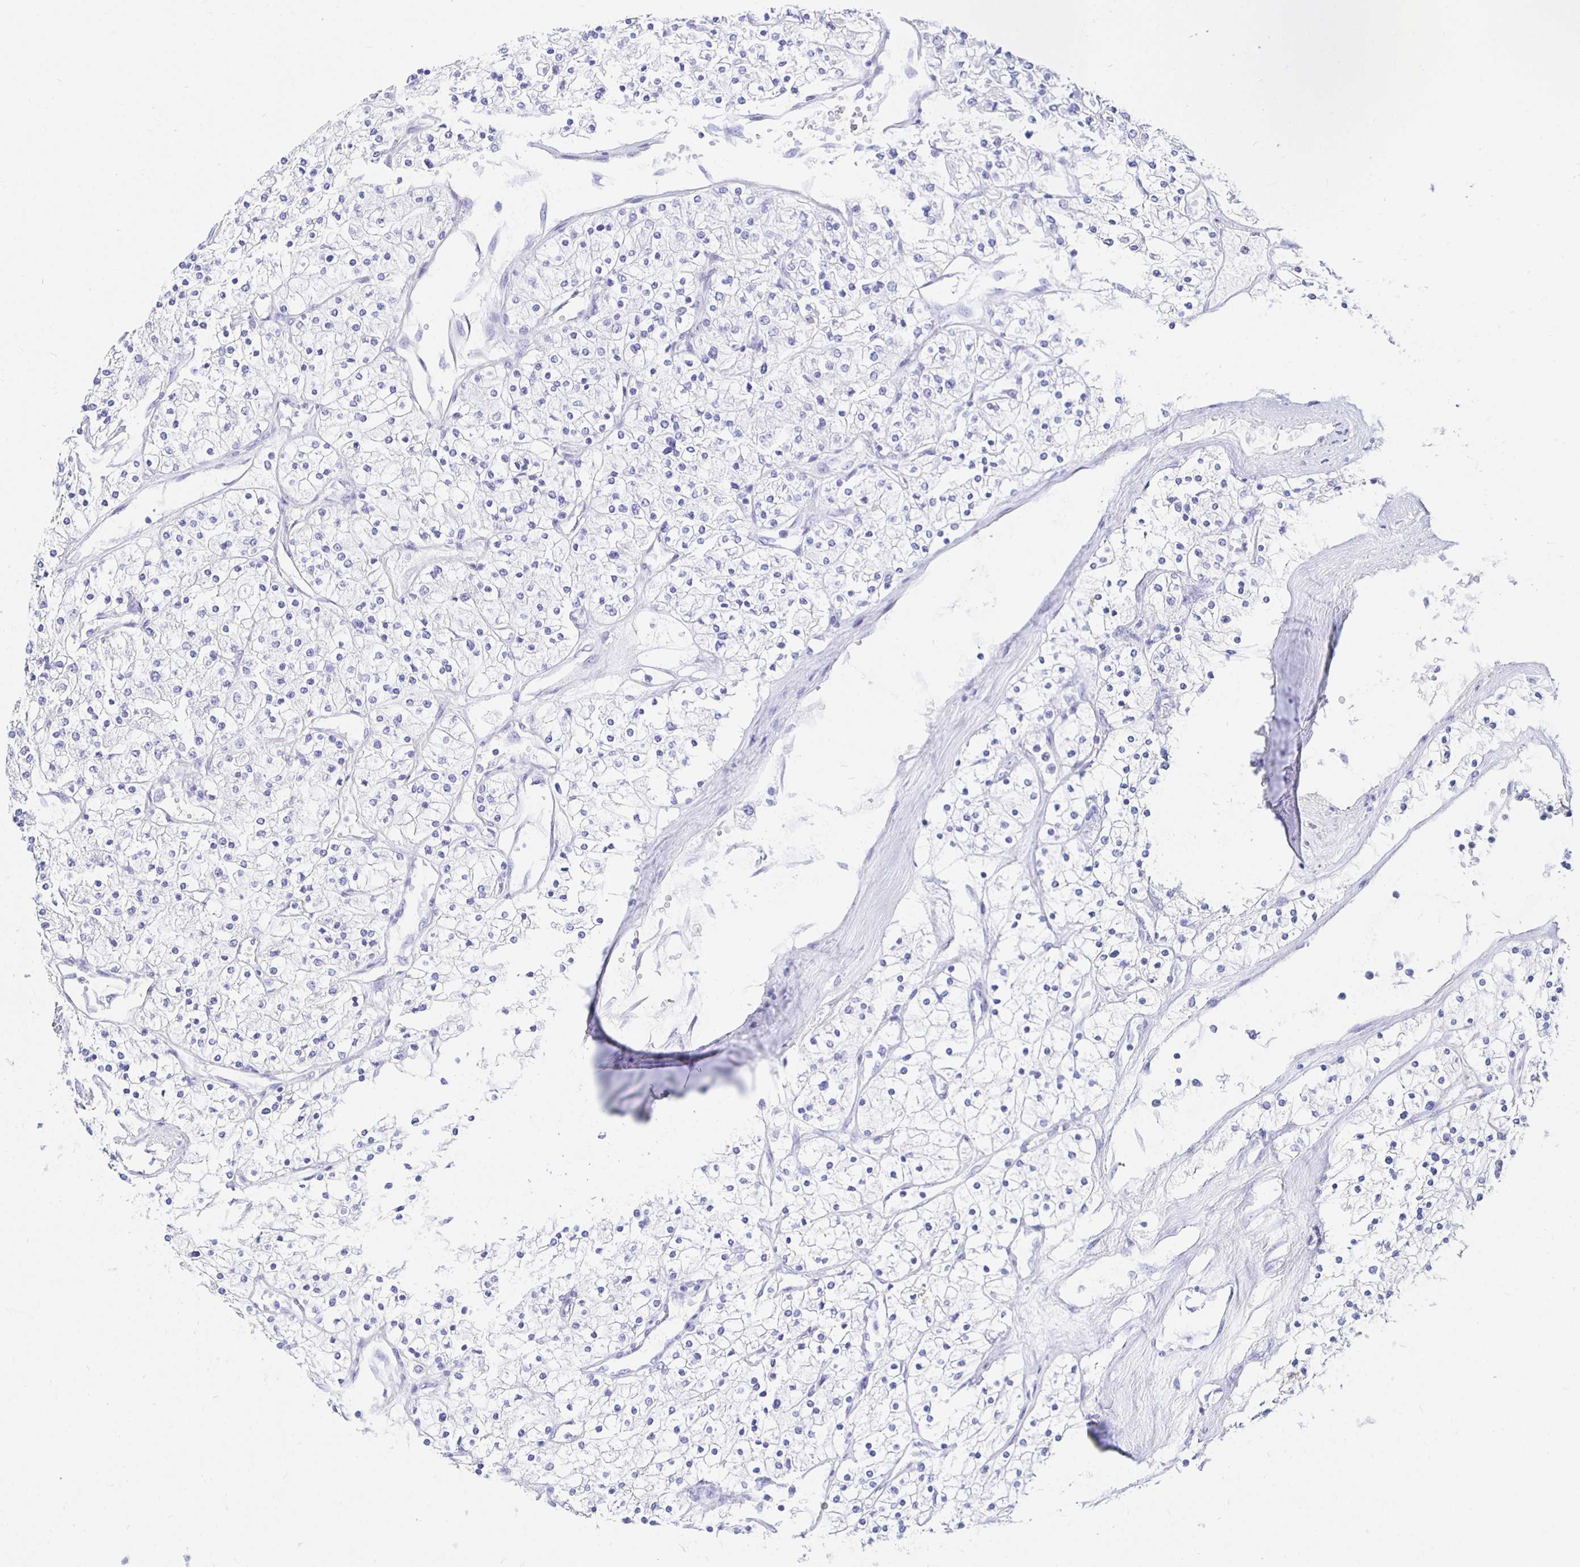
{"staining": {"intensity": "negative", "quantity": "none", "location": "none"}, "tissue": "renal cancer", "cell_type": "Tumor cells", "image_type": "cancer", "snomed": [{"axis": "morphology", "description": "Adenocarcinoma, NOS"}, {"axis": "topography", "description": "Kidney"}], "caption": "The histopathology image exhibits no staining of tumor cells in adenocarcinoma (renal).", "gene": "UMOD", "patient": {"sex": "male", "age": 80}}